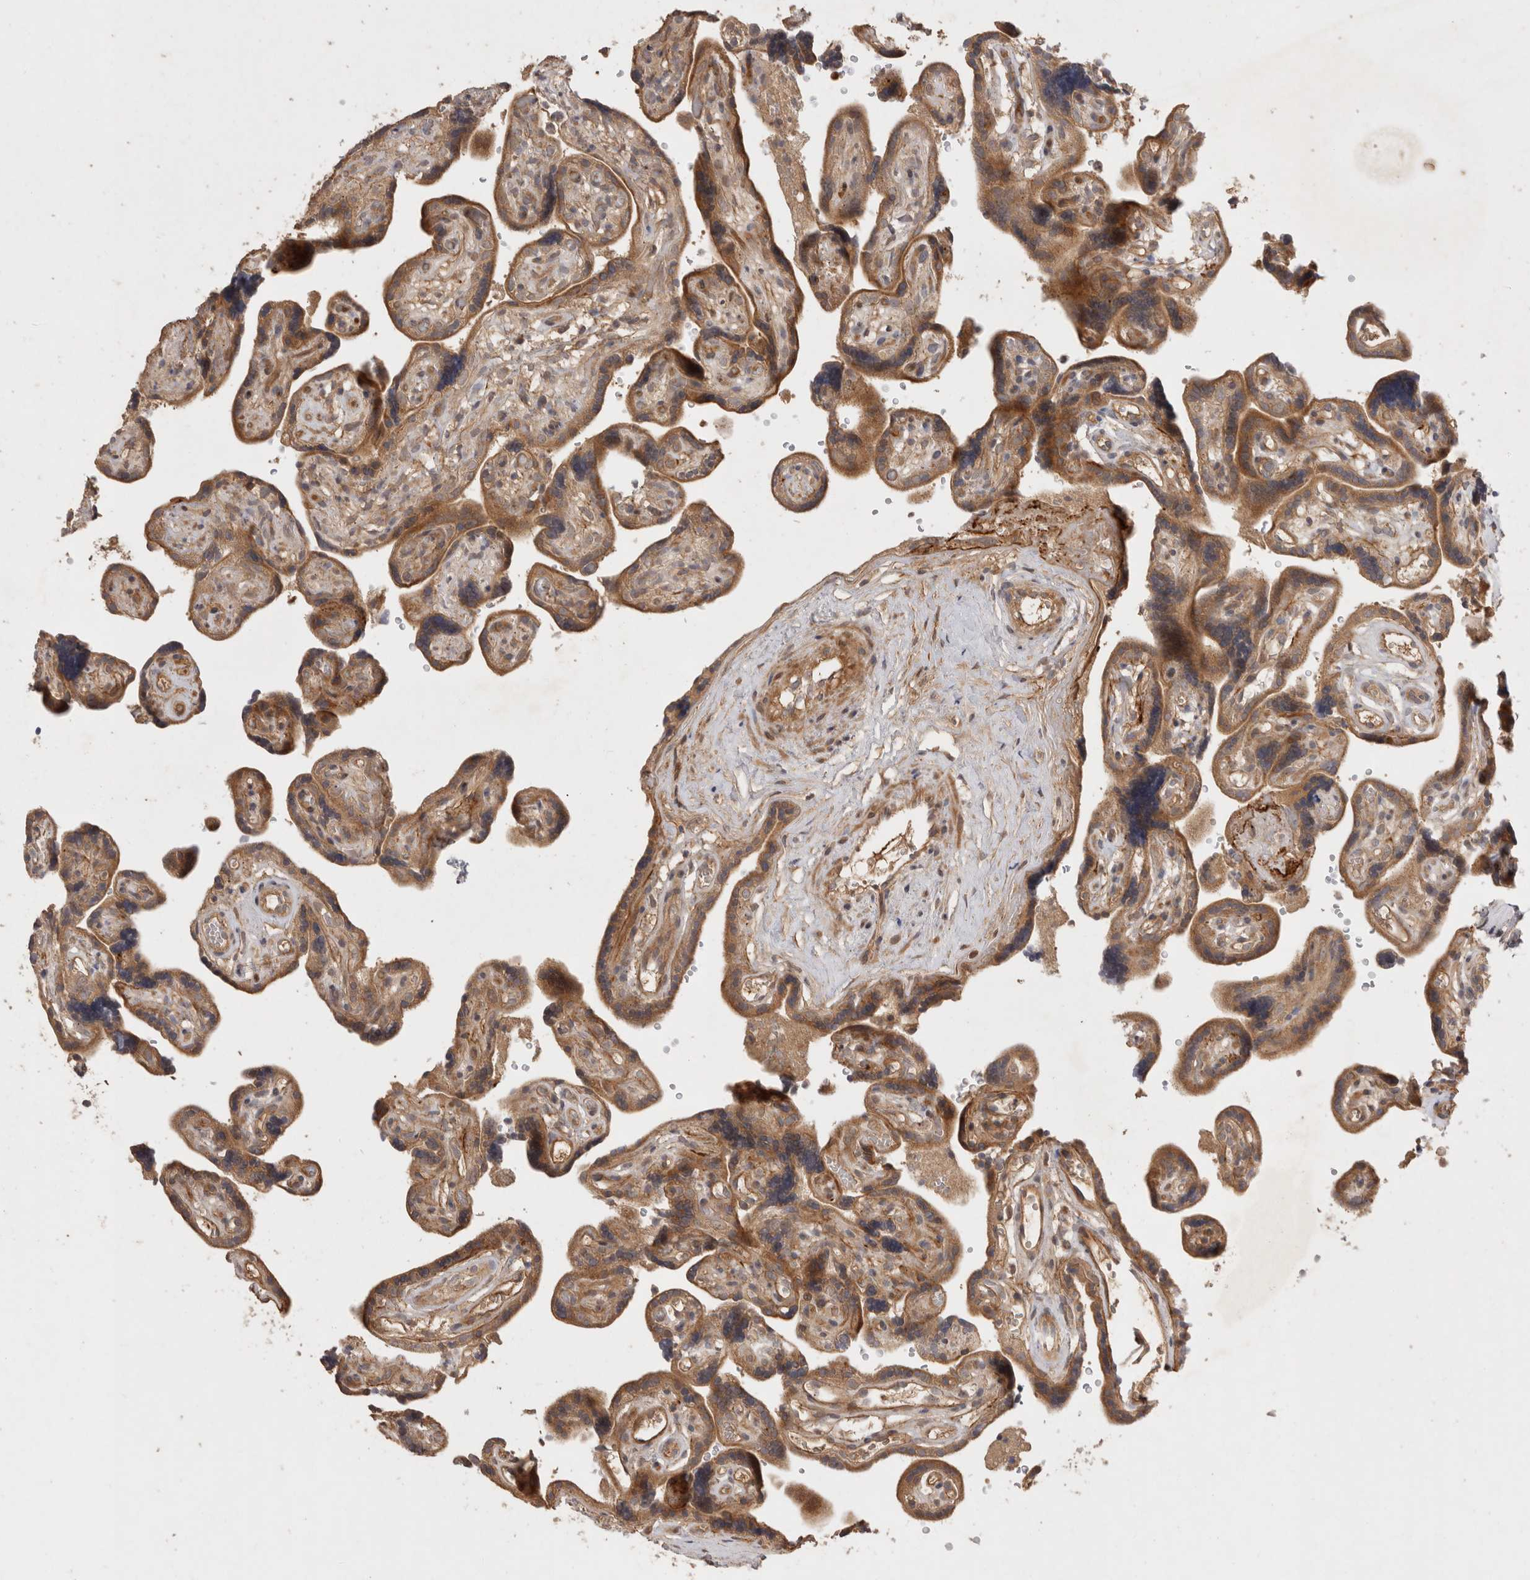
{"staining": {"intensity": "strong", "quantity": ">75%", "location": "cytoplasmic/membranous"}, "tissue": "placenta", "cell_type": "Trophoblastic cells", "image_type": "normal", "snomed": [{"axis": "morphology", "description": "Normal tissue, NOS"}, {"axis": "topography", "description": "Placenta"}], "caption": "There is high levels of strong cytoplasmic/membranous staining in trophoblastic cells of normal placenta, as demonstrated by immunohistochemical staining (brown color).", "gene": "PPP1R42", "patient": {"sex": "female", "age": 30}}